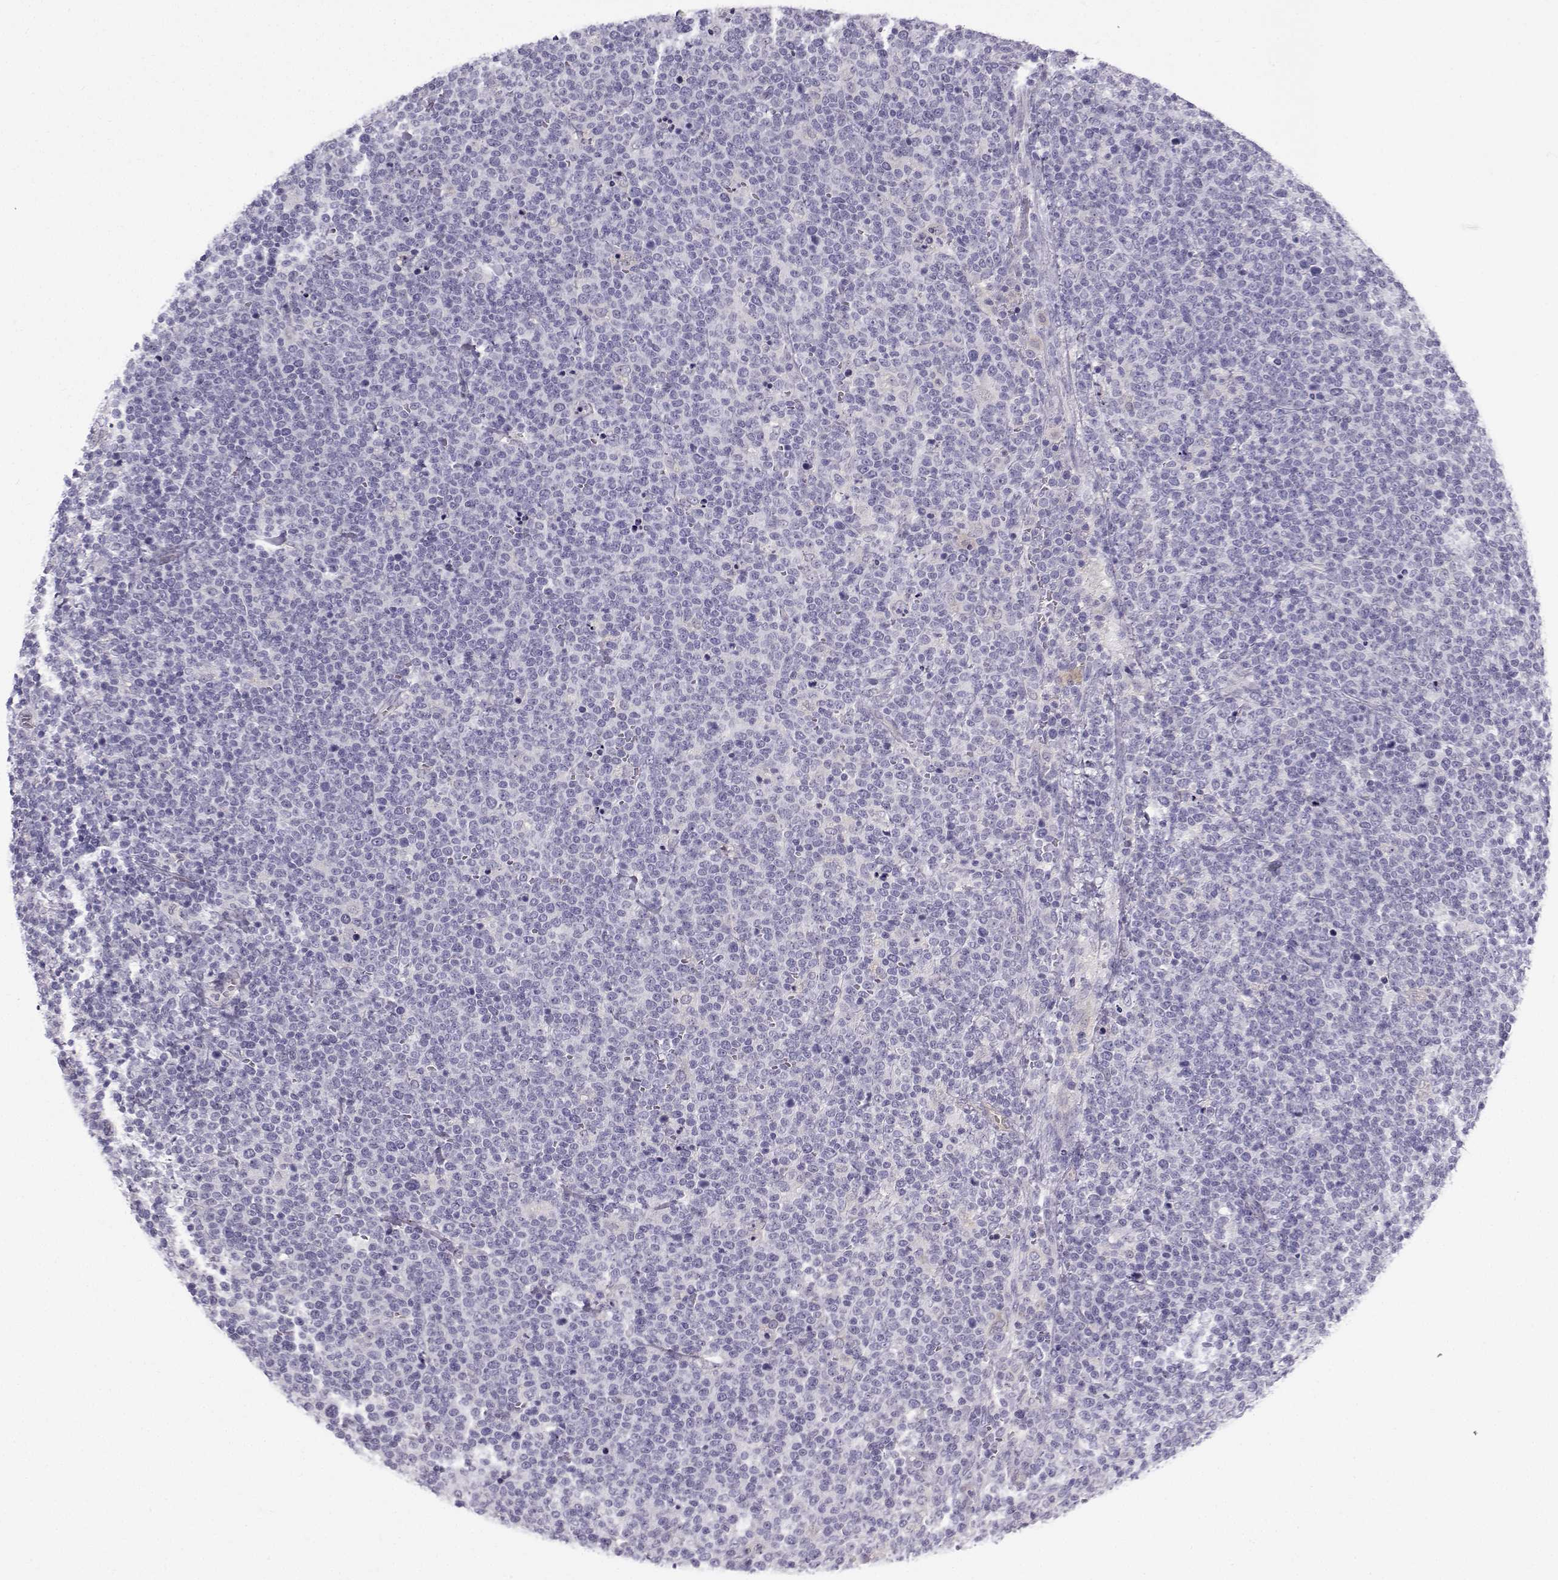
{"staining": {"intensity": "negative", "quantity": "none", "location": "none"}, "tissue": "lymphoma", "cell_type": "Tumor cells", "image_type": "cancer", "snomed": [{"axis": "morphology", "description": "Malignant lymphoma, non-Hodgkin's type, High grade"}, {"axis": "topography", "description": "Lymph node"}], "caption": "This is an immunohistochemistry image of human high-grade malignant lymphoma, non-Hodgkin's type. There is no staining in tumor cells.", "gene": "NQO1", "patient": {"sex": "male", "age": 61}}